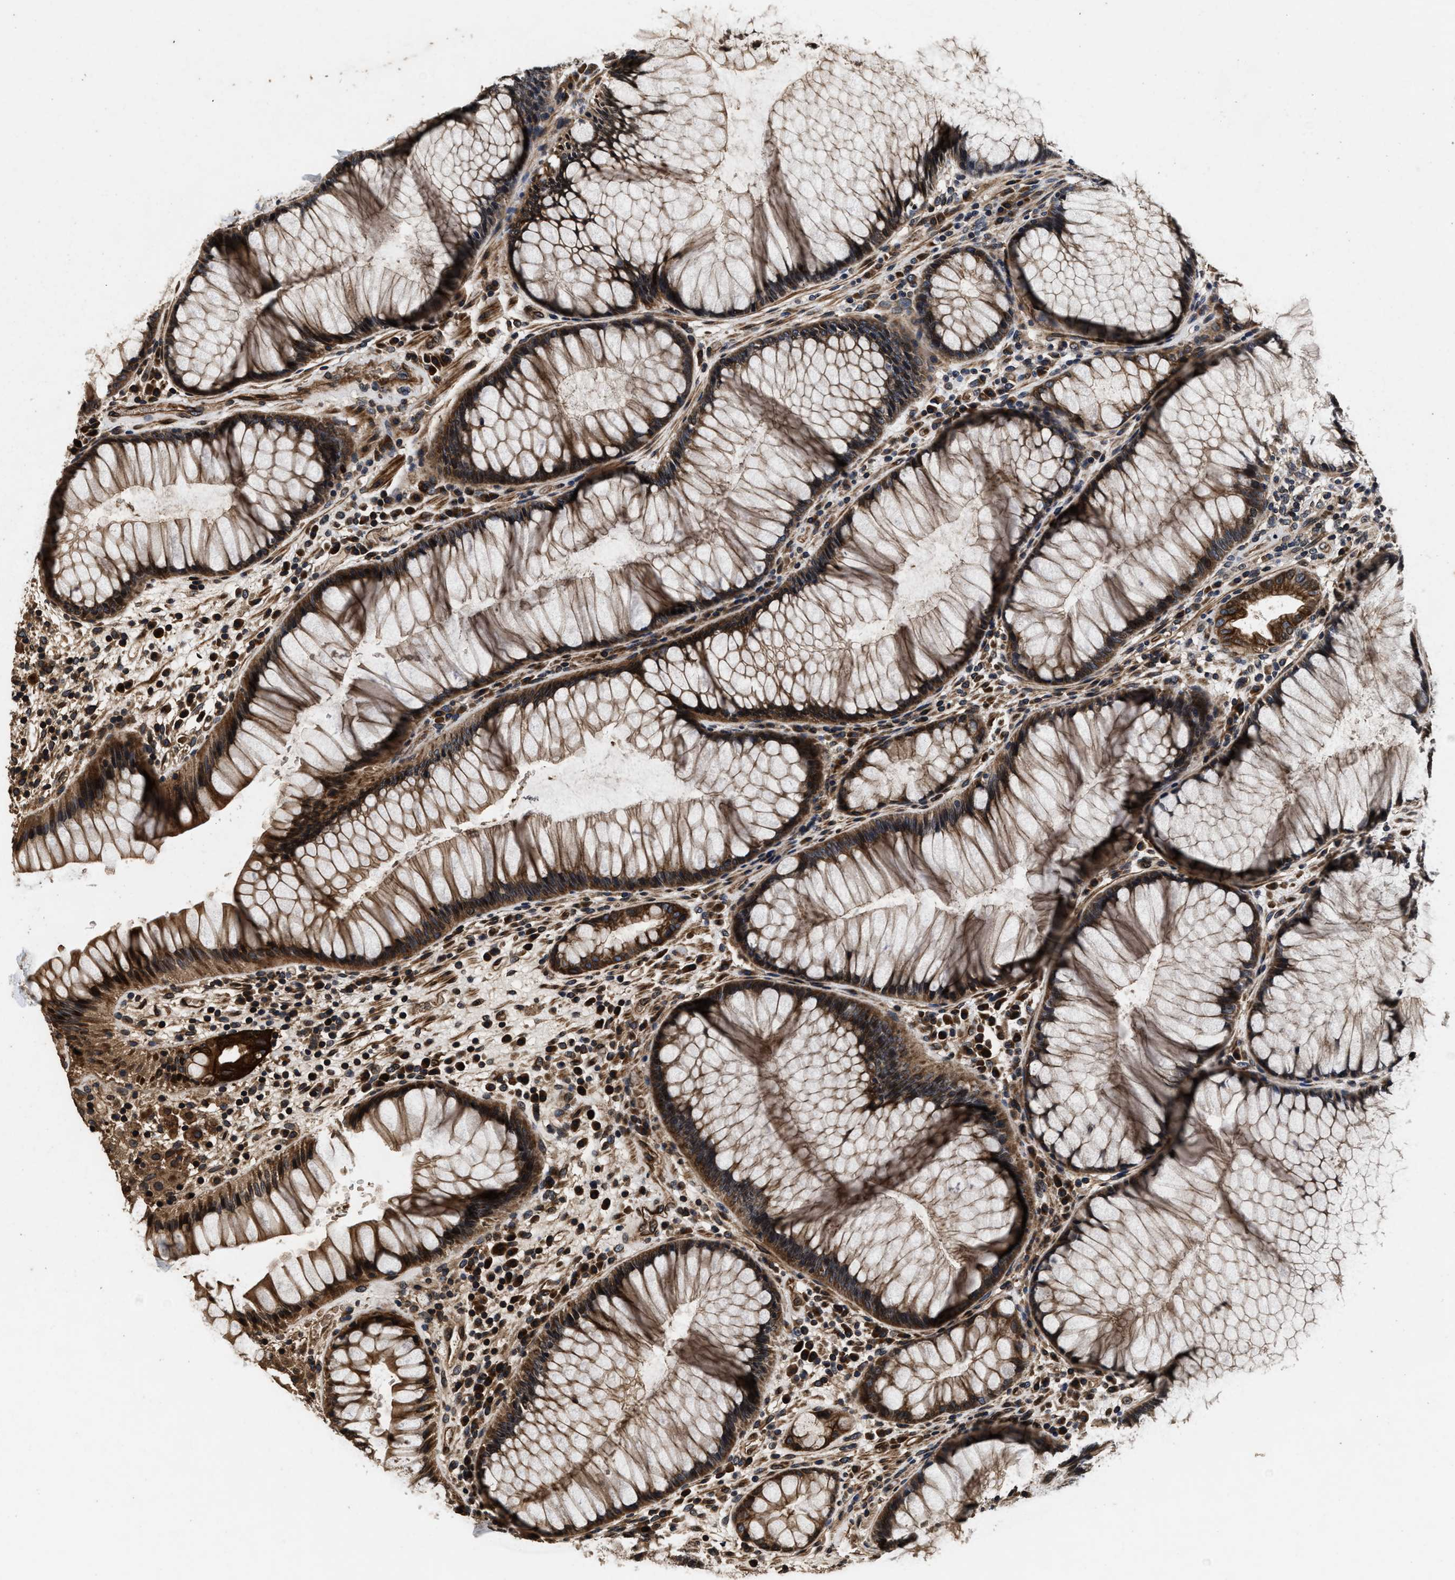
{"staining": {"intensity": "strong", "quantity": "25%-75%", "location": "cytoplasmic/membranous,nuclear"}, "tissue": "rectum", "cell_type": "Glandular cells", "image_type": "normal", "snomed": [{"axis": "morphology", "description": "Normal tissue, NOS"}, {"axis": "topography", "description": "Rectum"}], "caption": "Immunohistochemistry image of normal rectum: human rectum stained using IHC reveals high levels of strong protein expression localized specifically in the cytoplasmic/membranous,nuclear of glandular cells, appearing as a cytoplasmic/membranous,nuclear brown color.", "gene": "ACCS", "patient": {"sex": "male", "age": 51}}